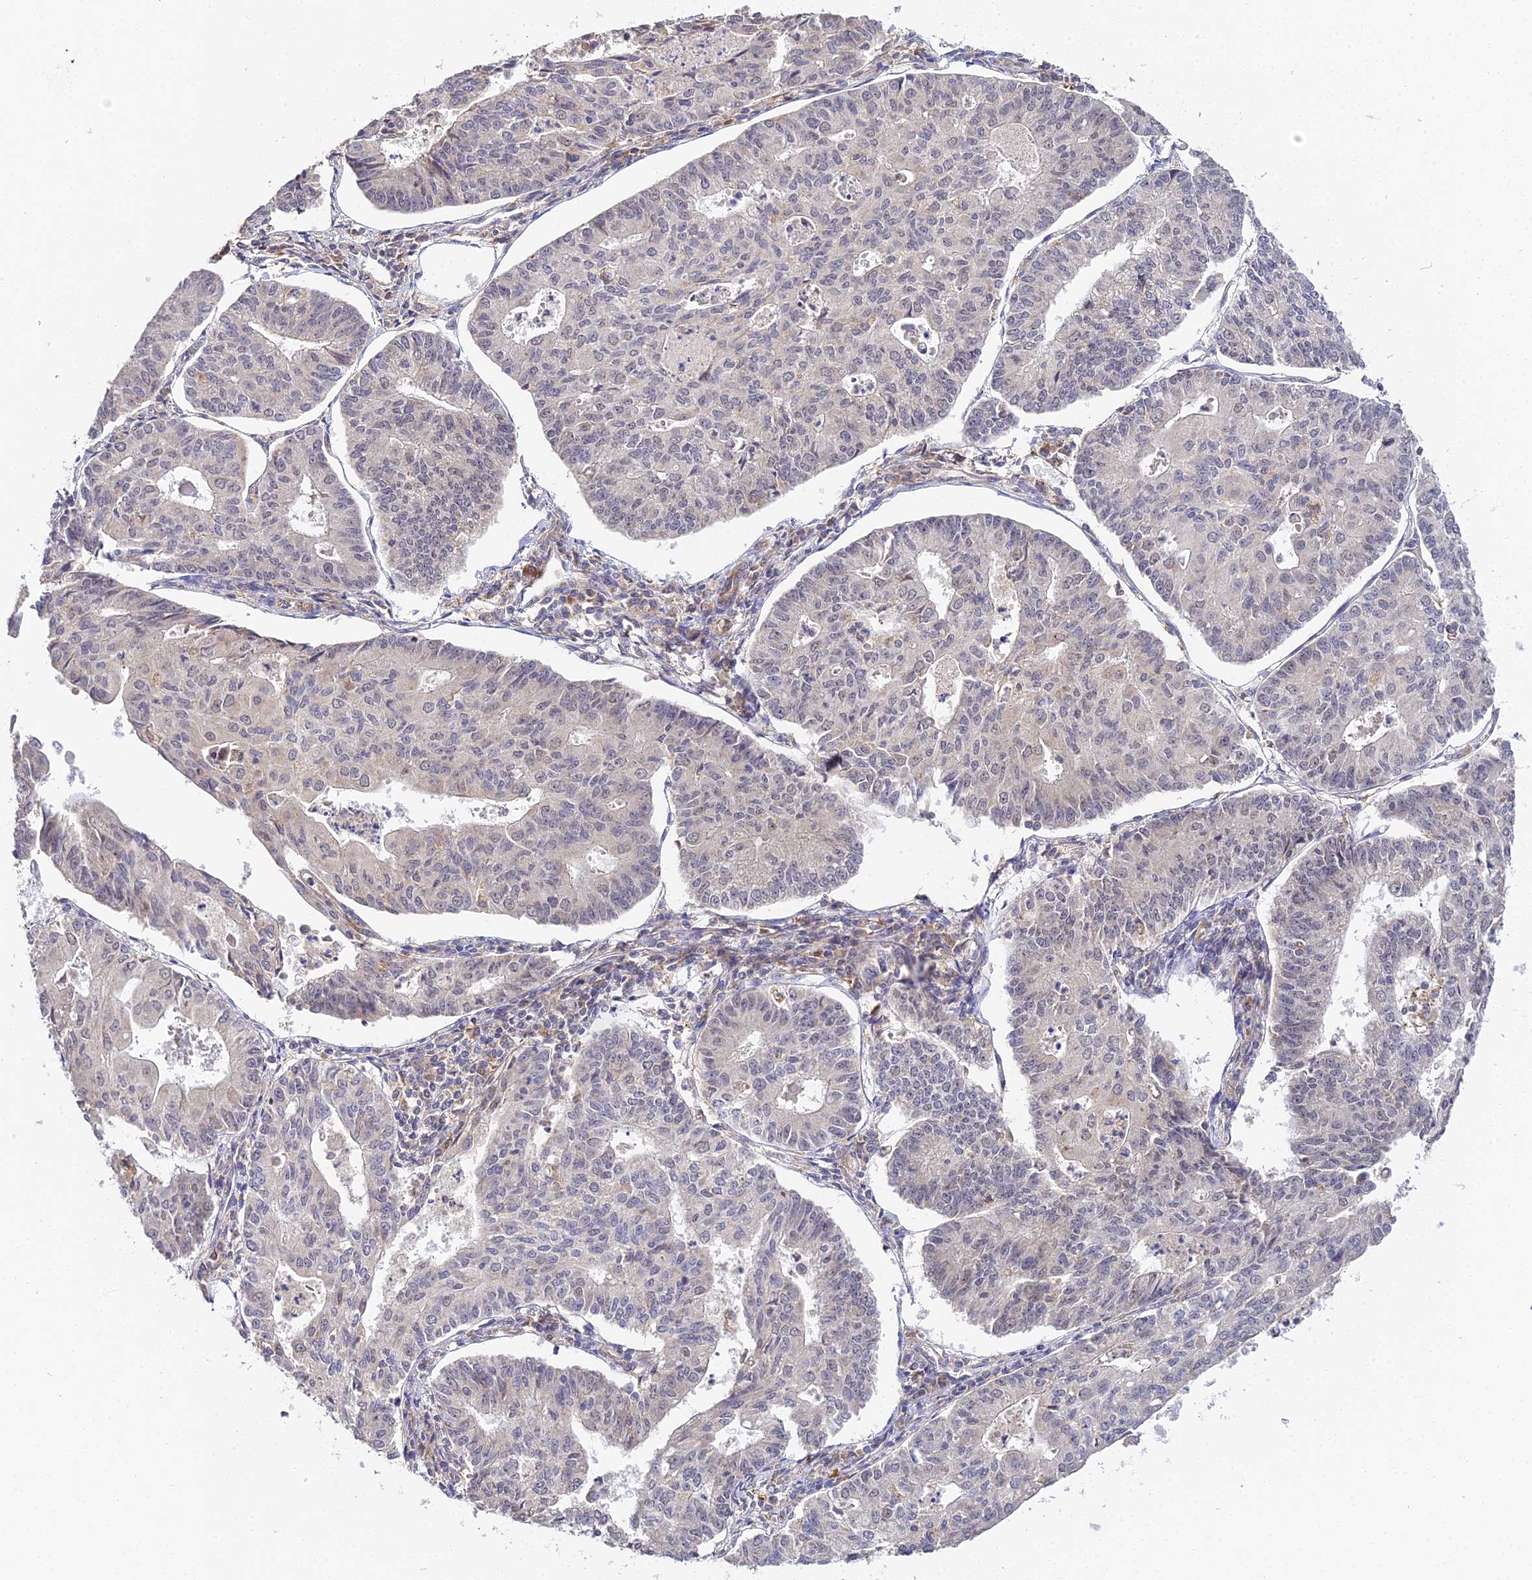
{"staining": {"intensity": "negative", "quantity": "none", "location": "none"}, "tissue": "endometrial cancer", "cell_type": "Tumor cells", "image_type": "cancer", "snomed": [{"axis": "morphology", "description": "Adenocarcinoma, NOS"}, {"axis": "topography", "description": "Endometrium"}], "caption": "This image is of endometrial adenocarcinoma stained with immunohistochemistry to label a protein in brown with the nuclei are counter-stained blue. There is no staining in tumor cells.", "gene": "TPRX1", "patient": {"sex": "female", "age": 56}}